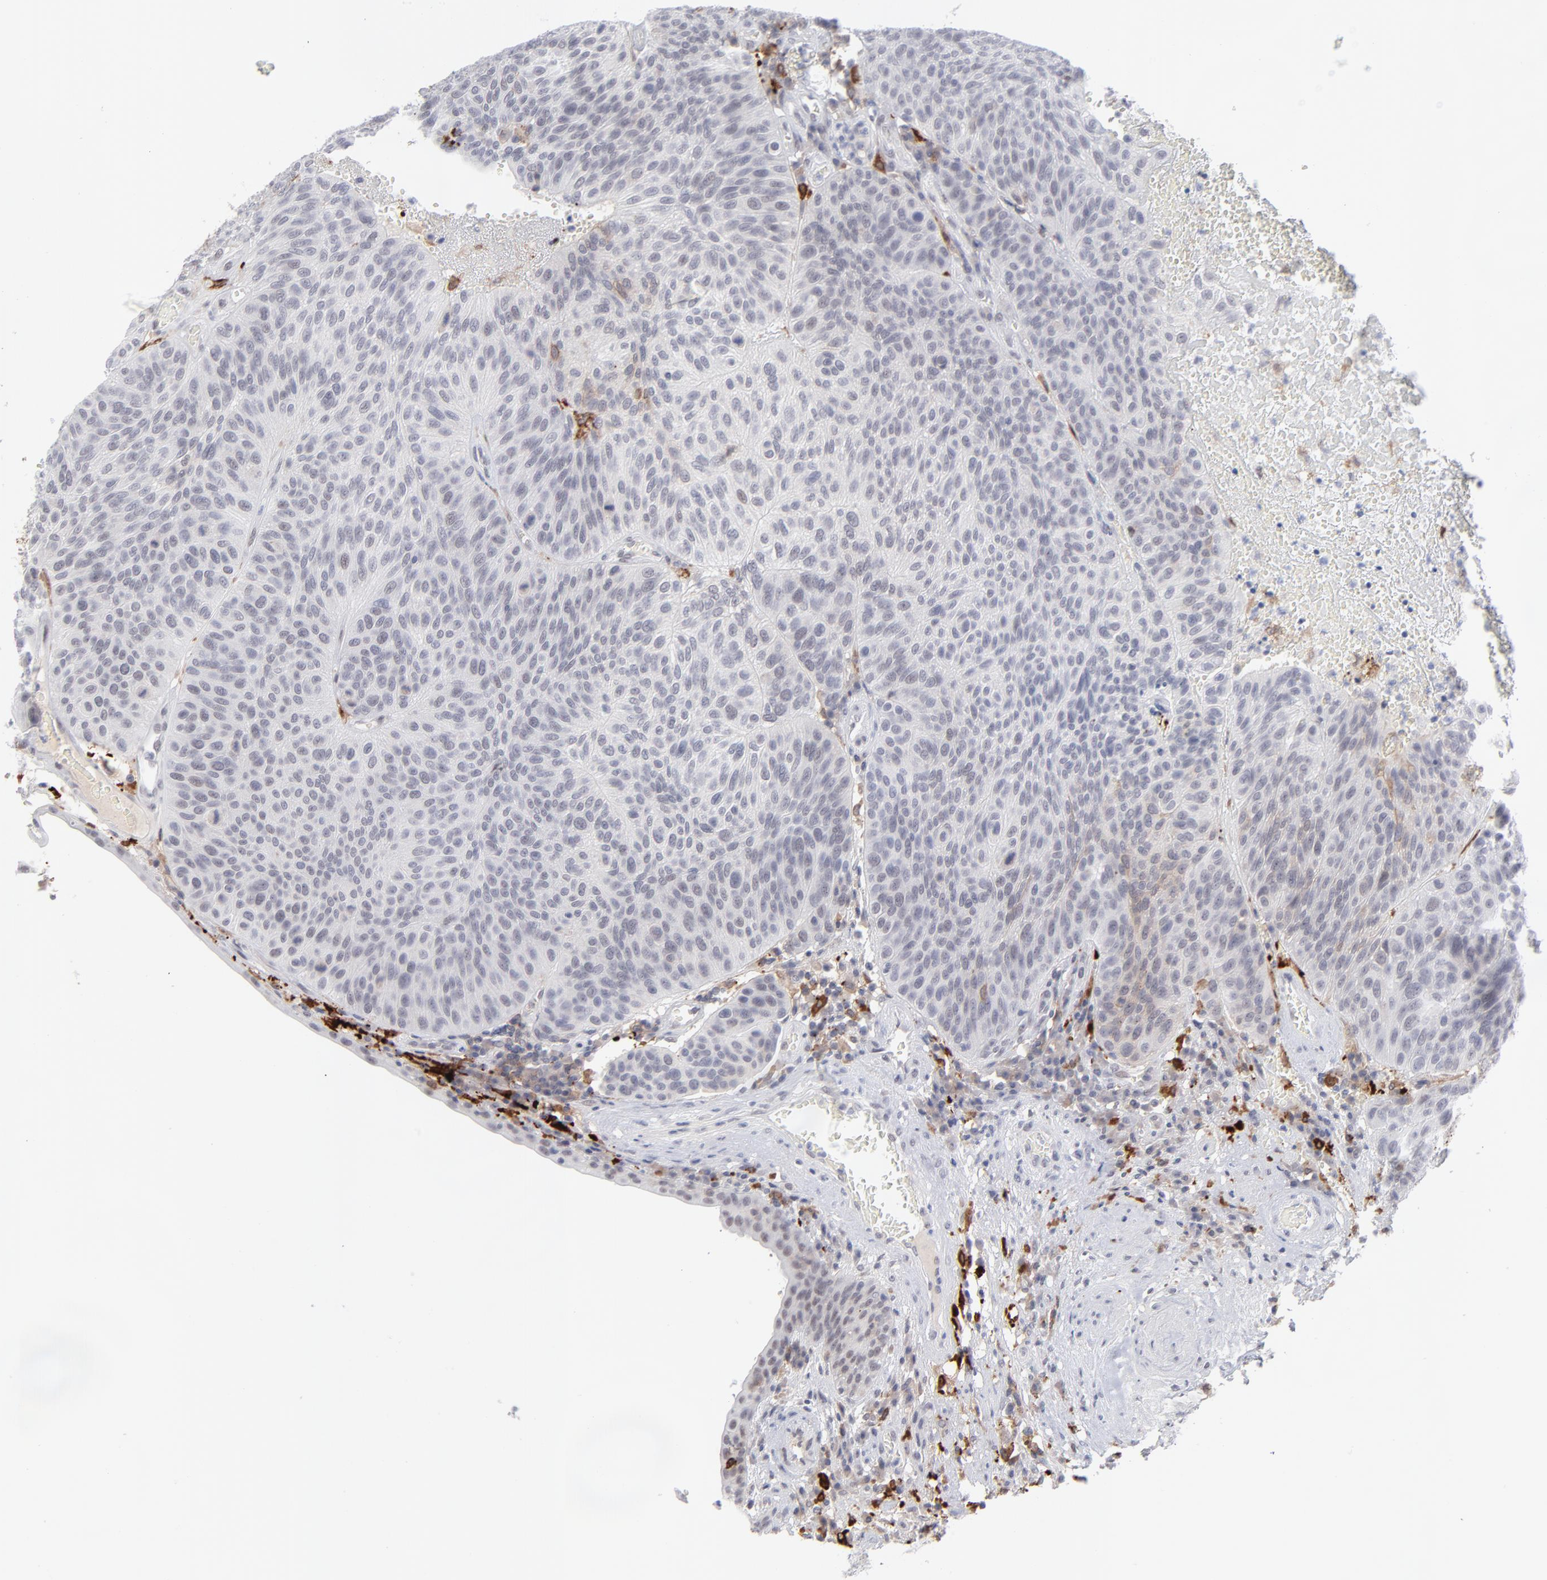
{"staining": {"intensity": "negative", "quantity": "none", "location": "none"}, "tissue": "urothelial cancer", "cell_type": "Tumor cells", "image_type": "cancer", "snomed": [{"axis": "morphology", "description": "Urothelial carcinoma, High grade"}, {"axis": "topography", "description": "Urinary bladder"}], "caption": "An immunohistochemistry (IHC) micrograph of urothelial carcinoma (high-grade) is shown. There is no staining in tumor cells of urothelial carcinoma (high-grade). Brightfield microscopy of immunohistochemistry stained with DAB (3,3'-diaminobenzidine) (brown) and hematoxylin (blue), captured at high magnification.", "gene": "CCR2", "patient": {"sex": "male", "age": 66}}